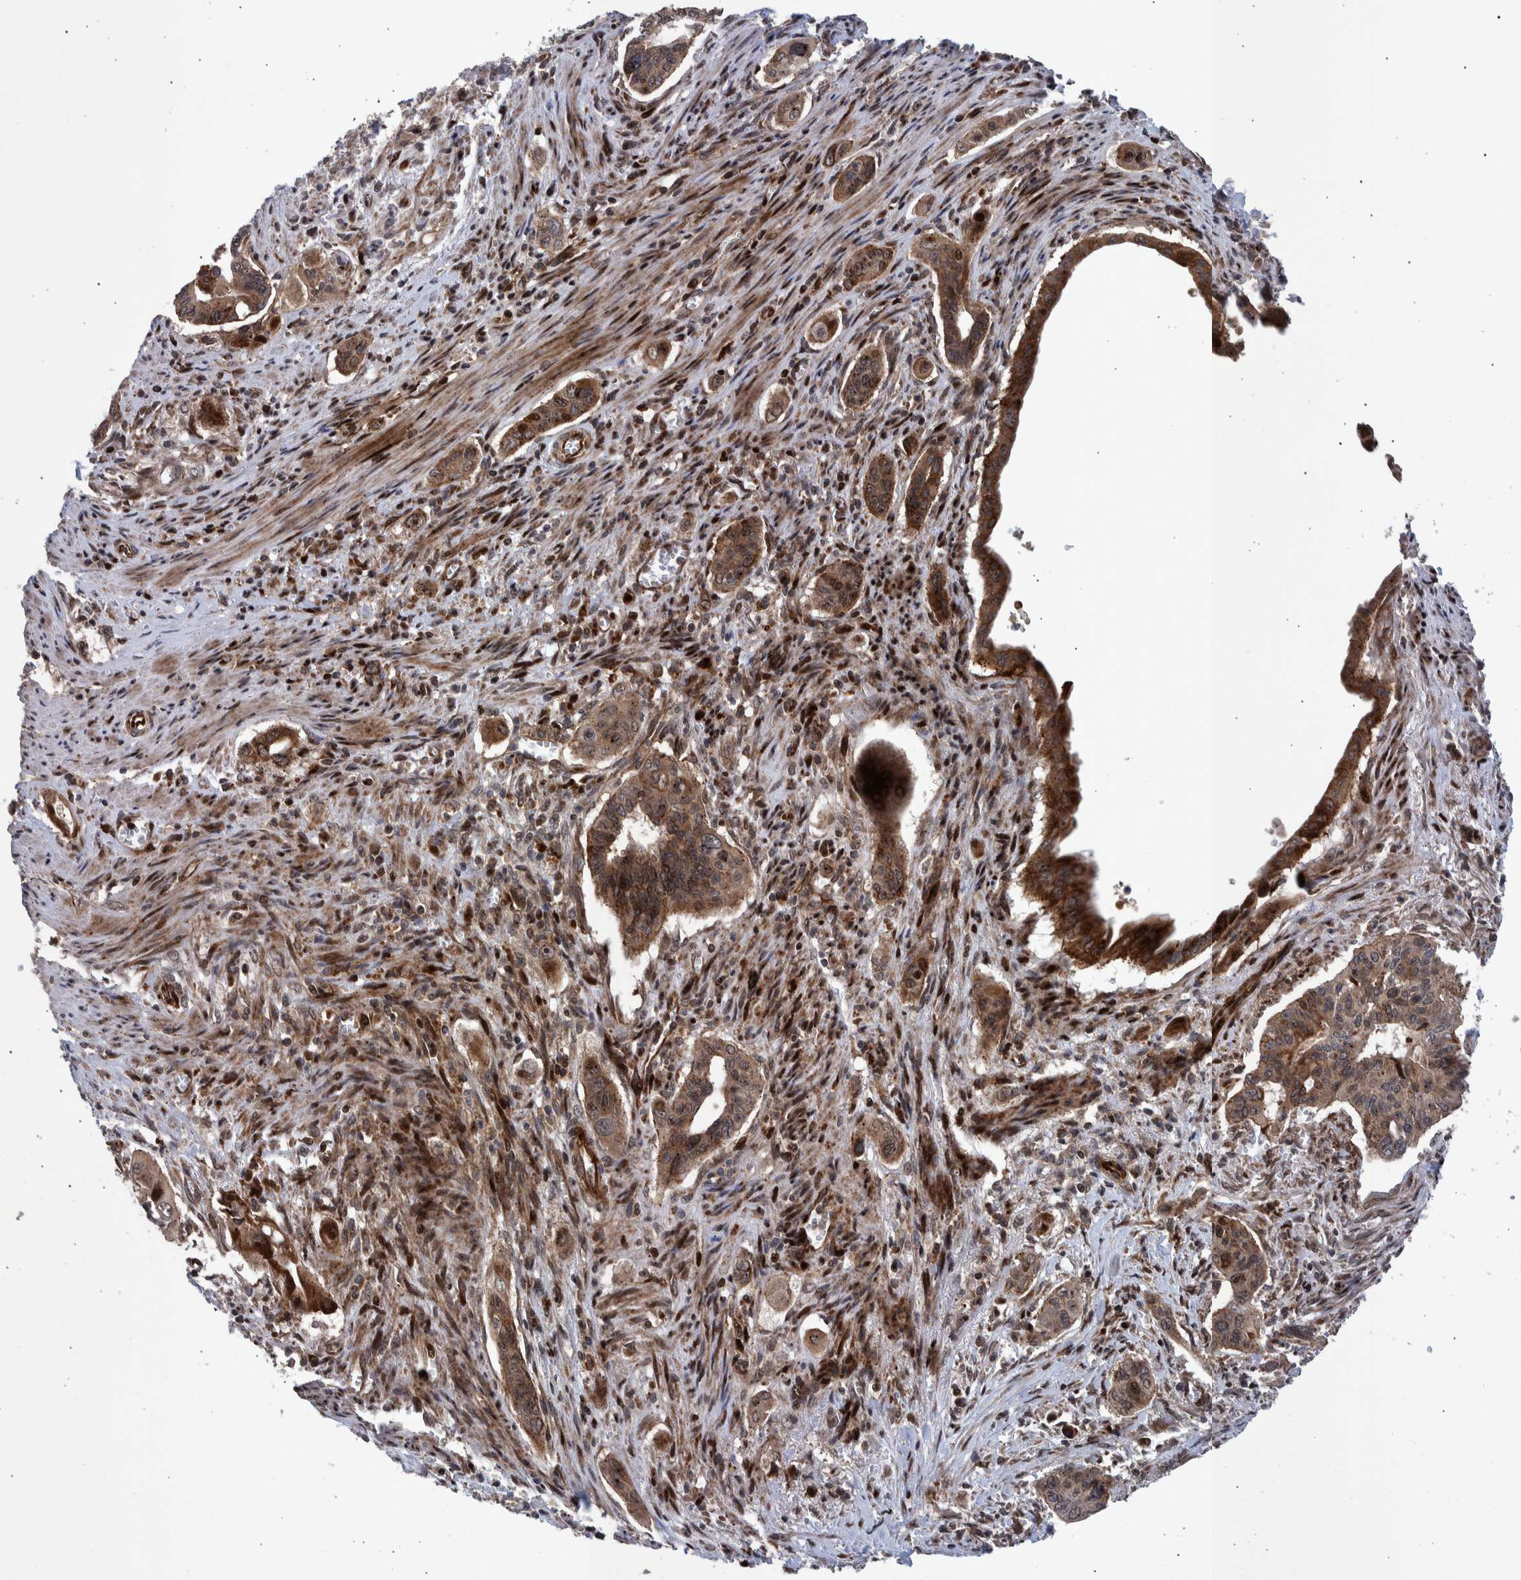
{"staining": {"intensity": "moderate", "quantity": ">75%", "location": "cytoplasmic/membranous"}, "tissue": "pancreatic cancer", "cell_type": "Tumor cells", "image_type": "cancer", "snomed": [{"axis": "morphology", "description": "Adenocarcinoma, NOS"}, {"axis": "topography", "description": "Pancreas"}], "caption": "Pancreatic adenocarcinoma stained with a brown dye demonstrates moderate cytoplasmic/membranous positive staining in about >75% of tumor cells.", "gene": "SHISA6", "patient": {"sex": "male", "age": 77}}